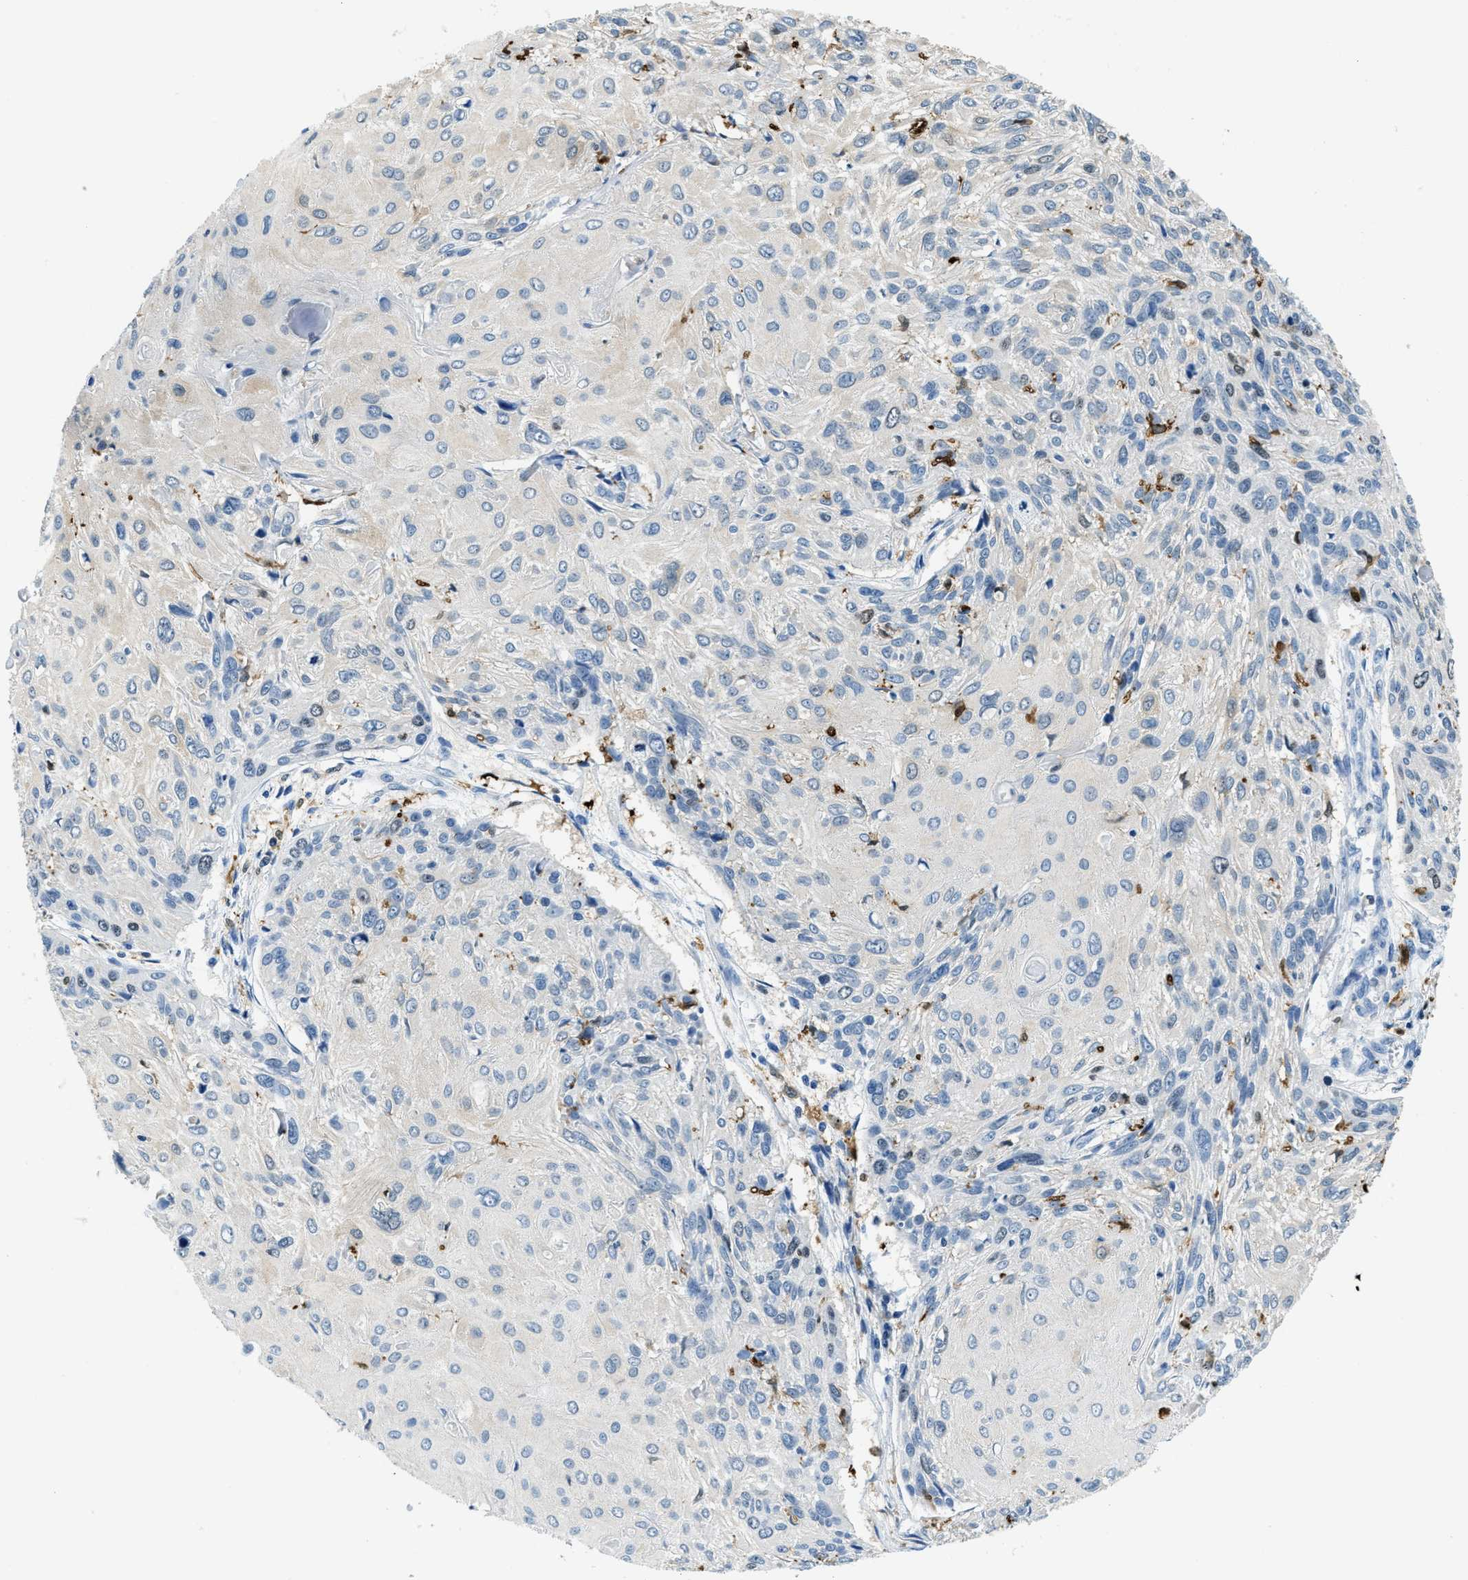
{"staining": {"intensity": "negative", "quantity": "none", "location": "none"}, "tissue": "cervical cancer", "cell_type": "Tumor cells", "image_type": "cancer", "snomed": [{"axis": "morphology", "description": "Squamous cell carcinoma, NOS"}, {"axis": "topography", "description": "Cervix"}], "caption": "Tumor cells show no significant staining in cervical cancer.", "gene": "CAPG", "patient": {"sex": "female", "age": 51}}